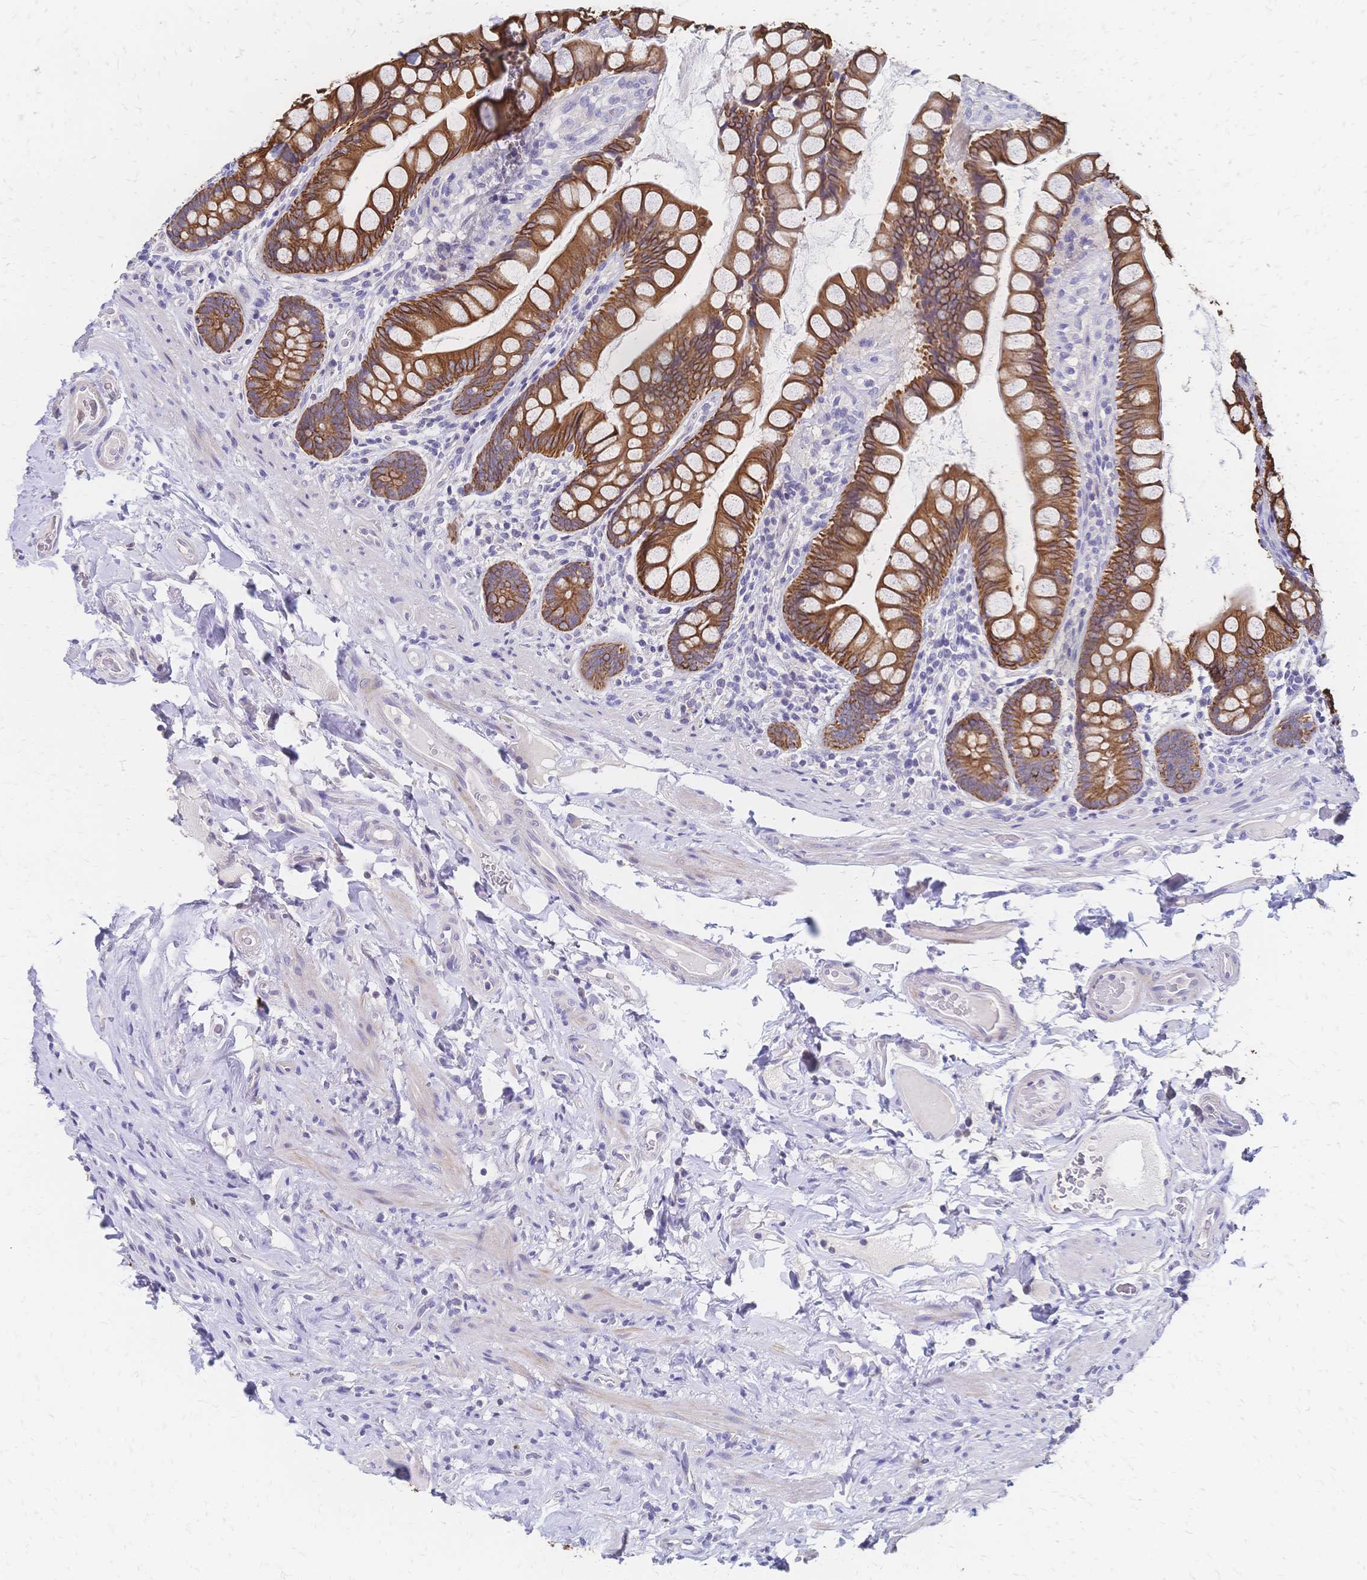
{"staining": {"intensity": "strong", "quantity": ">75%", "location": "cytoplasmic/membranous"}, "tissue": "small intestine", "cell_type": "Glandular cells", "image_type": "normal", "snomed": [{"axis": "morphology", "description": "Normal tissue, NOS"}, {"axis": "topography", "description": "Small intestine"}], "caption": "Normal small intestine displays strong cytoplasmic/membranous expression in about >75% of glandular cells (Brightfield microscopy of DAB IHC at high magnification)..", "gene": "DTNB", "patient": {"sex": "male", "age": 70}}